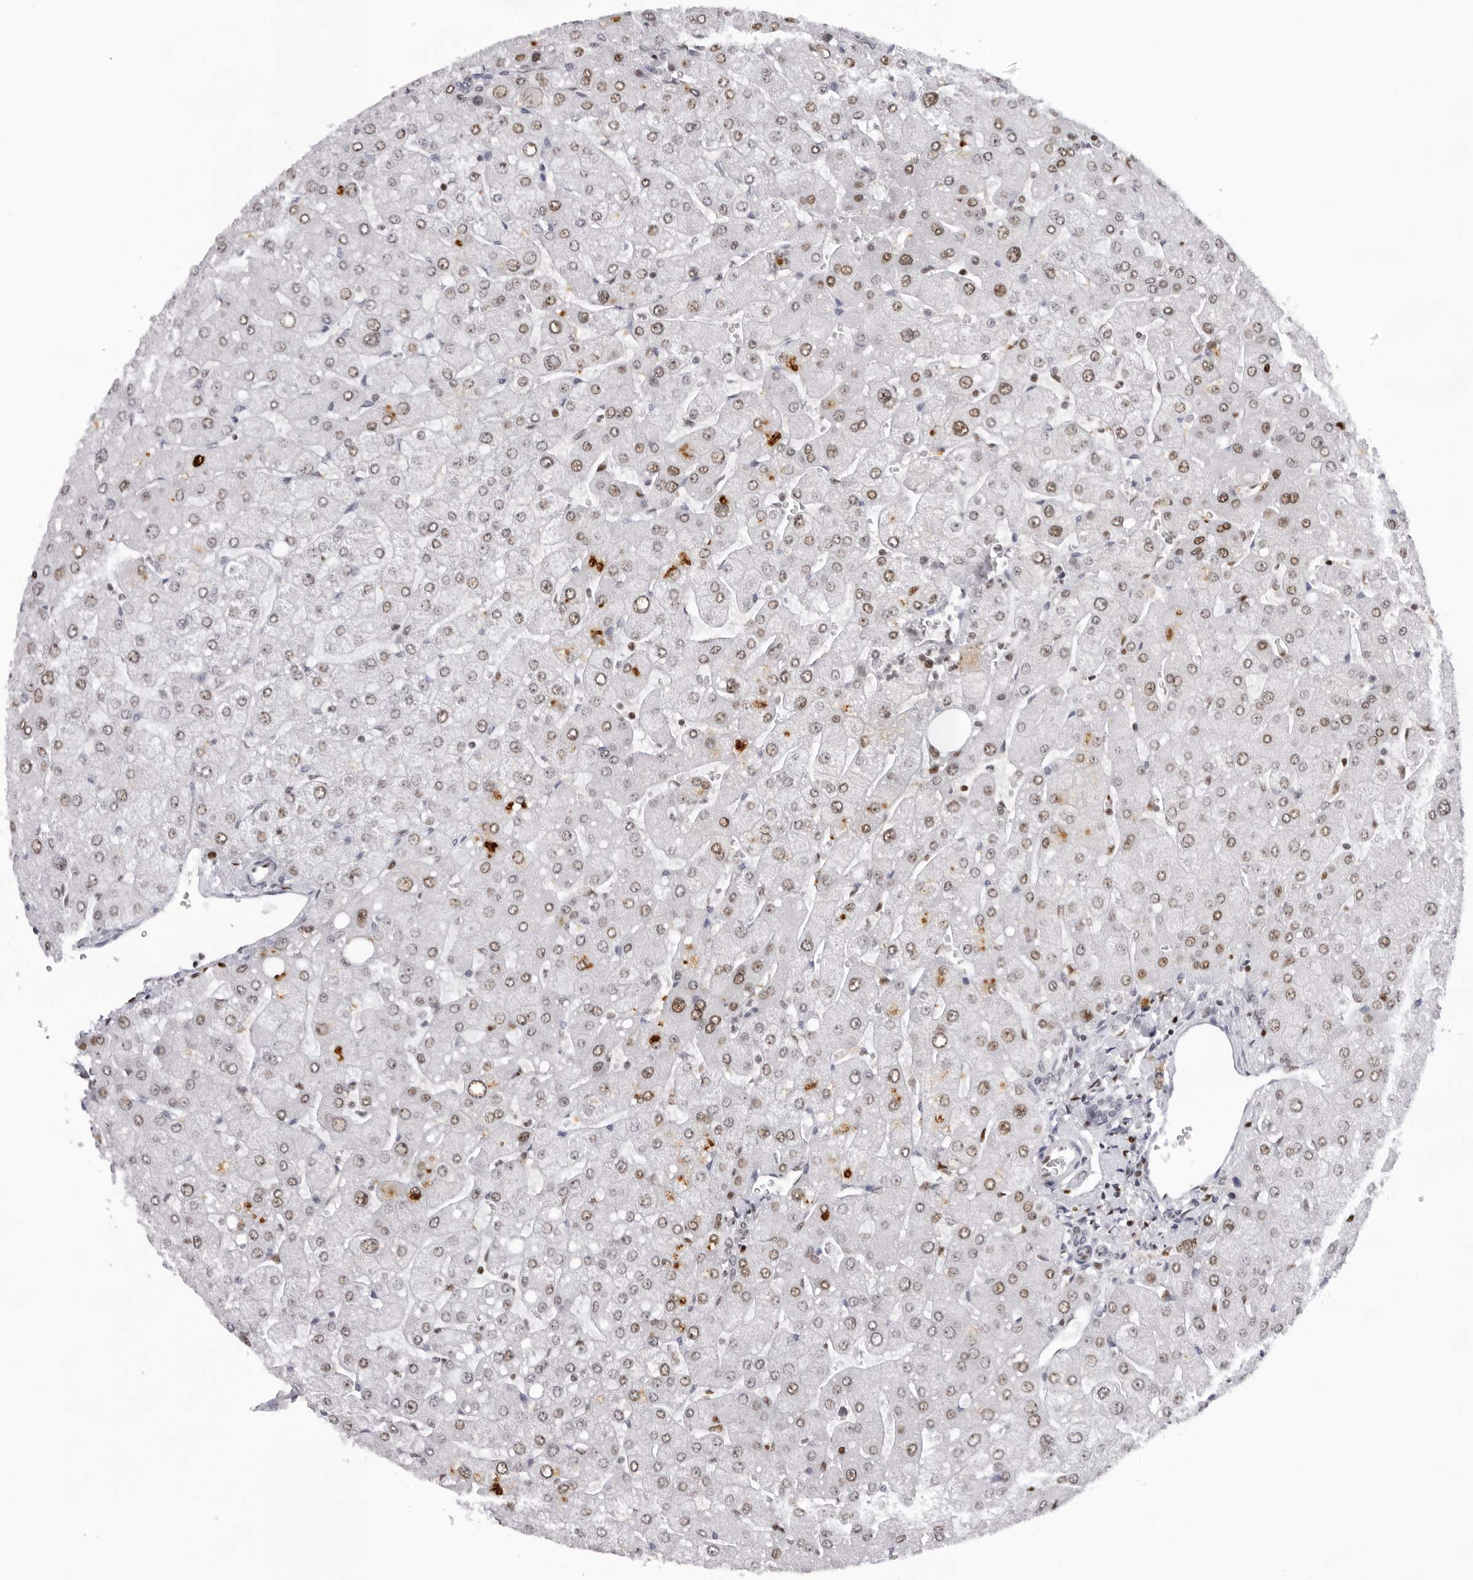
{"staining": {"intensity": "negative", "quantity": "none", "location": "none"}, "tissue": "liver", "cell_type": "Cholangiocytes", "image_type": "normal", "snomed": [{"axis": "morphology", "description": "Normal tissue, NOS"}, {"axis": "topography", "description": "Liver"}], "caption": "The image exhibits no significant positivity in cholangiocytes of liver. Brightfield microscopy of immunohistochemistry stained with DAB (3,3'-diaminobenzidine) (brown) and hematoxylin (blue), captured at high magnification.", "gene": "OGG1", "patient": {"sex": "male", "age": 55}}